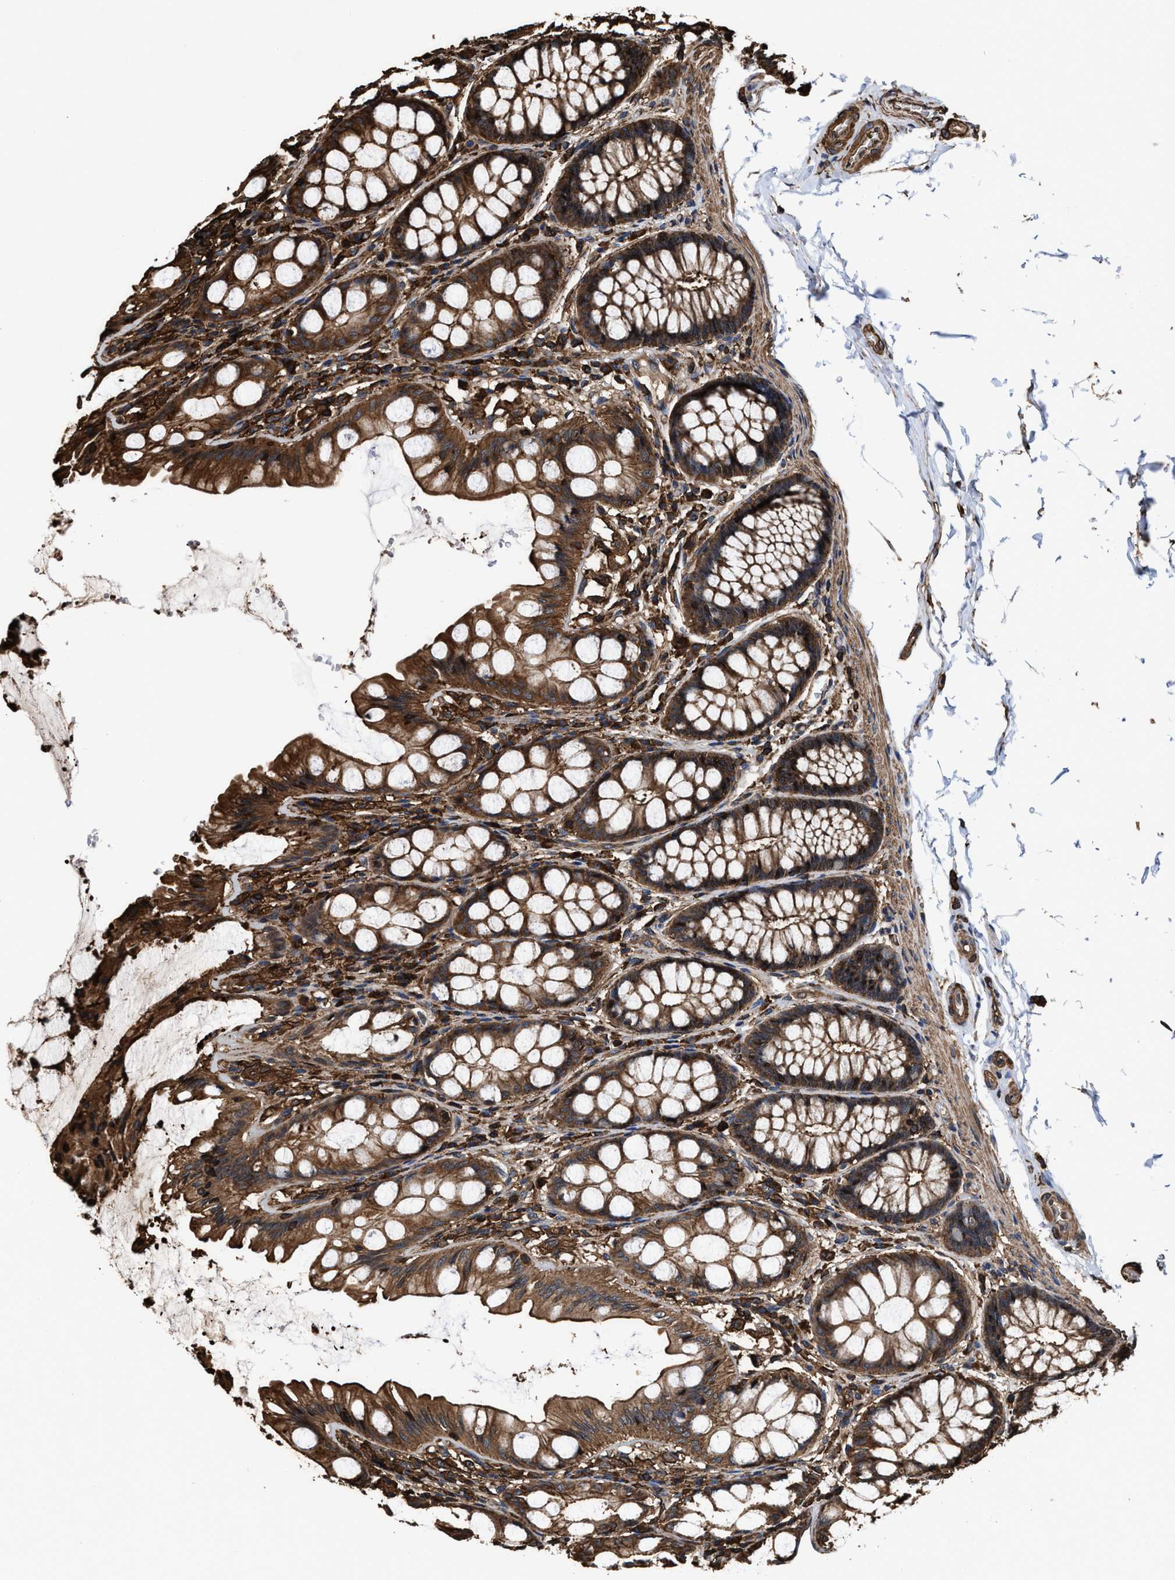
{"staining": {"intensity": "moderate", "quantity": ">75%", "location": "cytoplasmic/membranous"}, "tissue": "colon", "cell_type": "Endothelial cells", "image_type": "normal", "snomed": [{"axis": "morphology", "description": "Normal tissue, NOS"}, {"axis": "topography", "description": "Colon"}], "caption": "The micrograph reveals a brown stain indicating the presence of a protein in the cytoplasmic/membranous of endothelial cells in colon. The protein of interest is stained brown, and the nuclei are stained in blue (DAB (3,3'-diaminobenzidine) IHC with brightfield microscopy, high magnification).", "gene": "KBTBD2", "patient": {"sex": "male", "age": 47}}